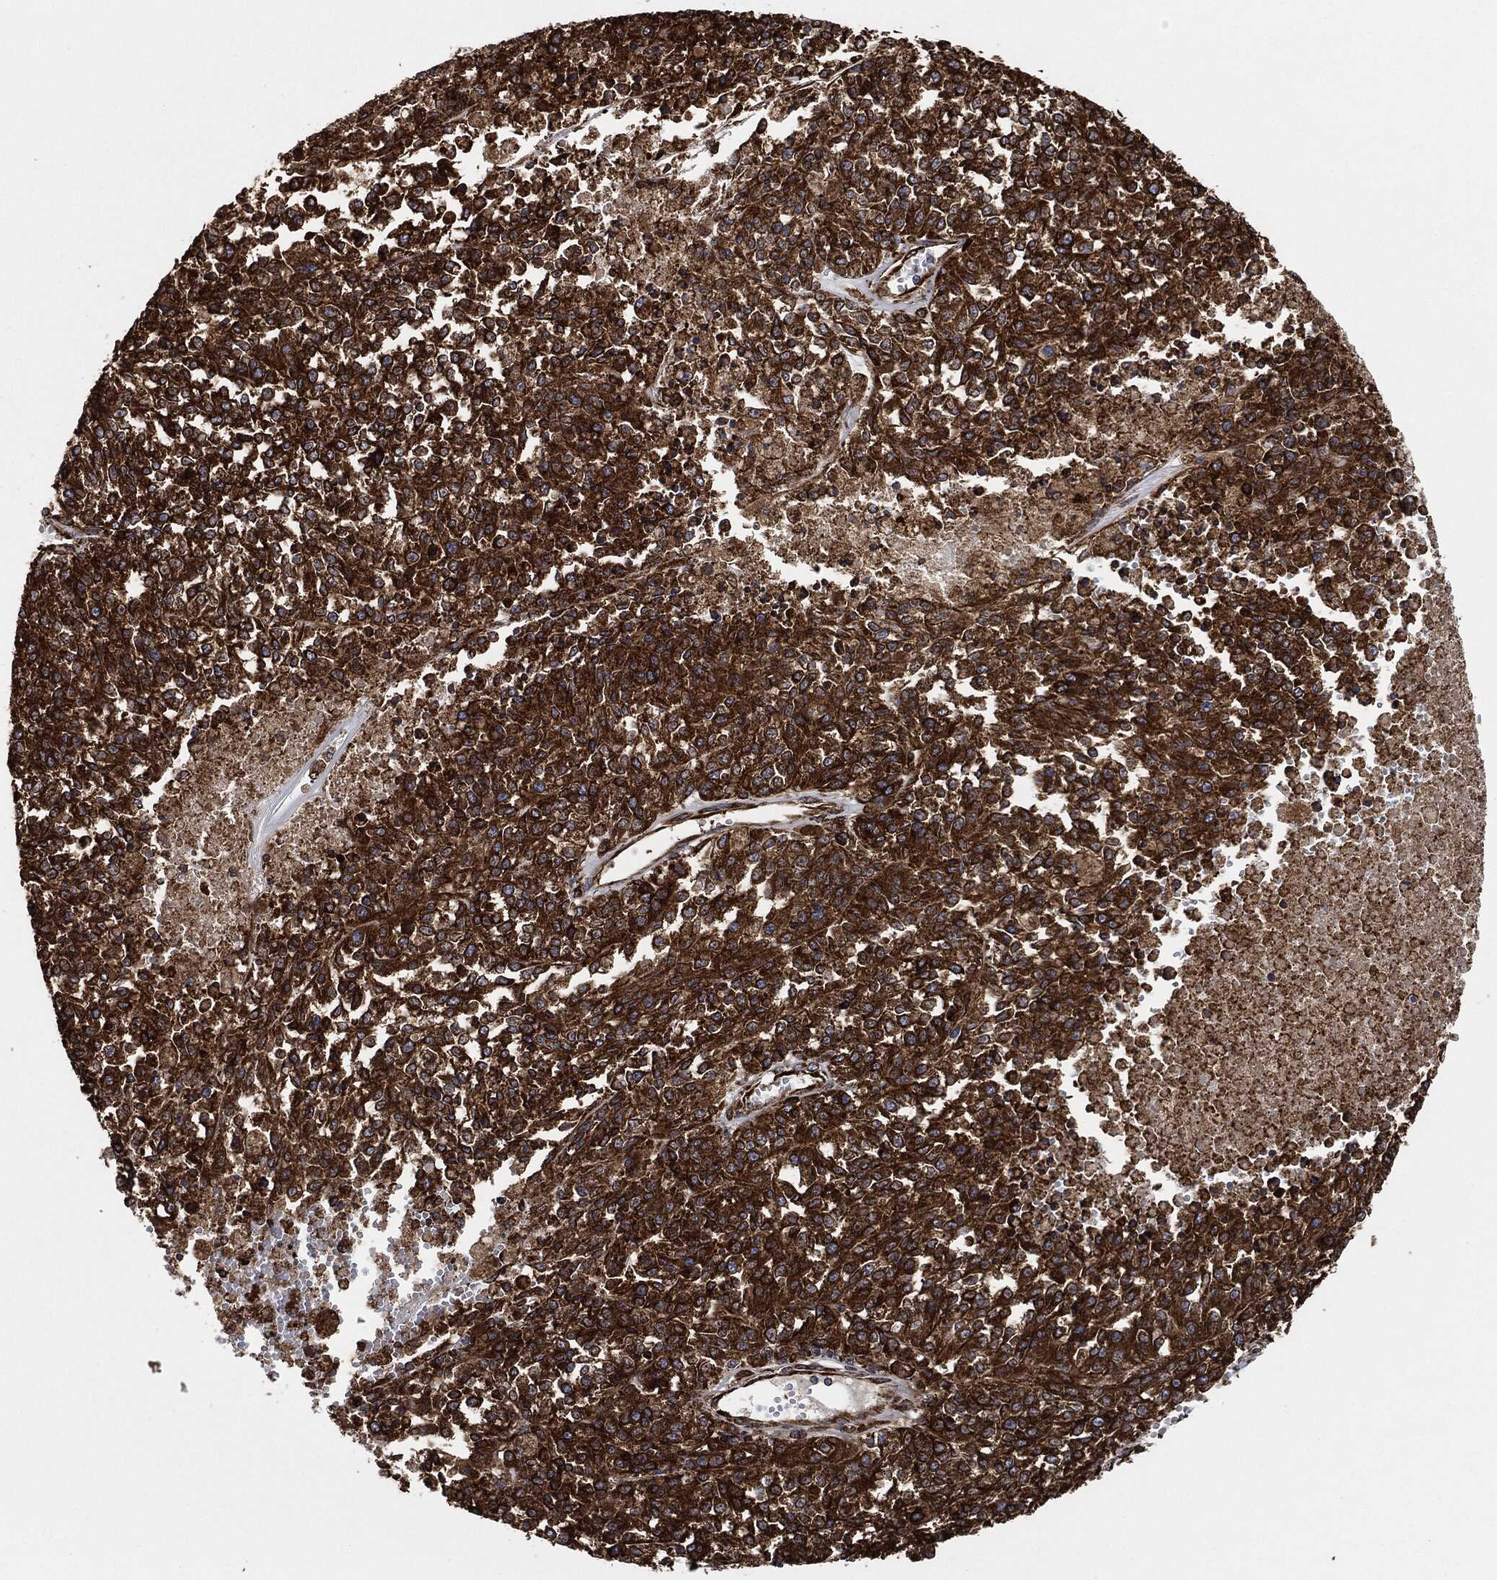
{"staining": {"intensity": "strong", "quantity": ">75%", "location": "cytoplasmic/membranous"}, "tissue": "melanoma", "cell_type": "Tumor cells", "image_type": "cancer", "snomed": [{"axis": "morphology", "description": "Malignant melanoma, Metastatic site"}, {"axis": "topography", "description": "Lymph node"}], "caption": "Tumor cells show high levels of strong cytoplasmic/membranous positivity in approximately >75% of cells in melanoma.", "gene": "AMFR", "patient": {"sex": "female", "age": 64}}